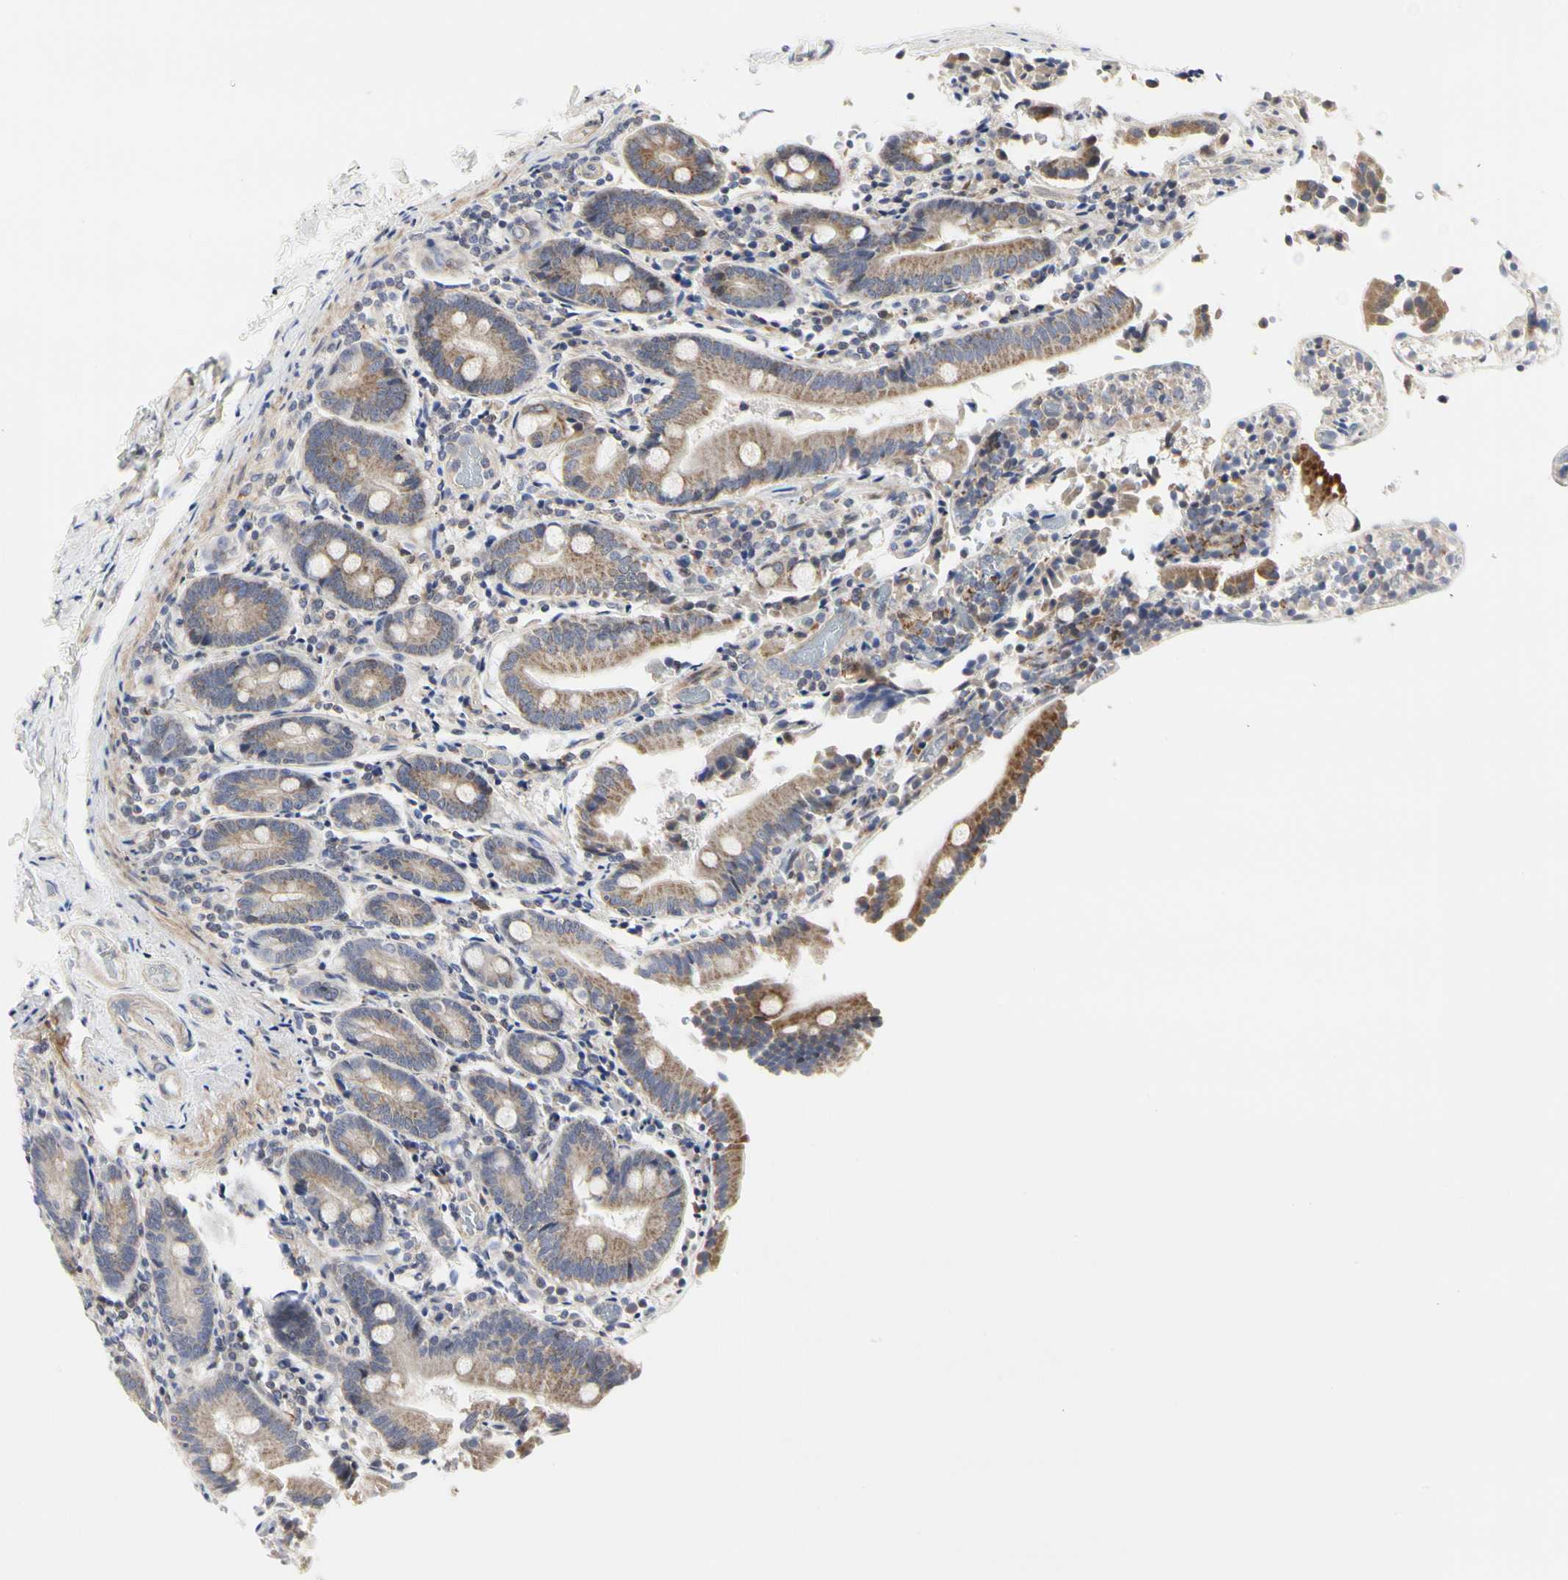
{"staining": {"intensity": "moderate", "quantity": ">75%", "location": "cytoplasmic/membranous"}, "tissue": "duodenum", "cell_type": "Glandular cells", "image_type": "normal", "snomed": [{"axis": "morphology", "description": "Normal tissue, NOS"}, {"axis": "topography", "description": "Duodenum"}], "caption": "IHC of benign duodenum demonstrates medium levels of moderate cytoplasmic/membranous staining in about >75% of glandular cells. The staining was performed using DAB, with brown indicating positive protein expression. Nuclei are stained blue with hematoxylin.", "gene": "SHANK2", "patient": {"sex": "female", "age": 53}}